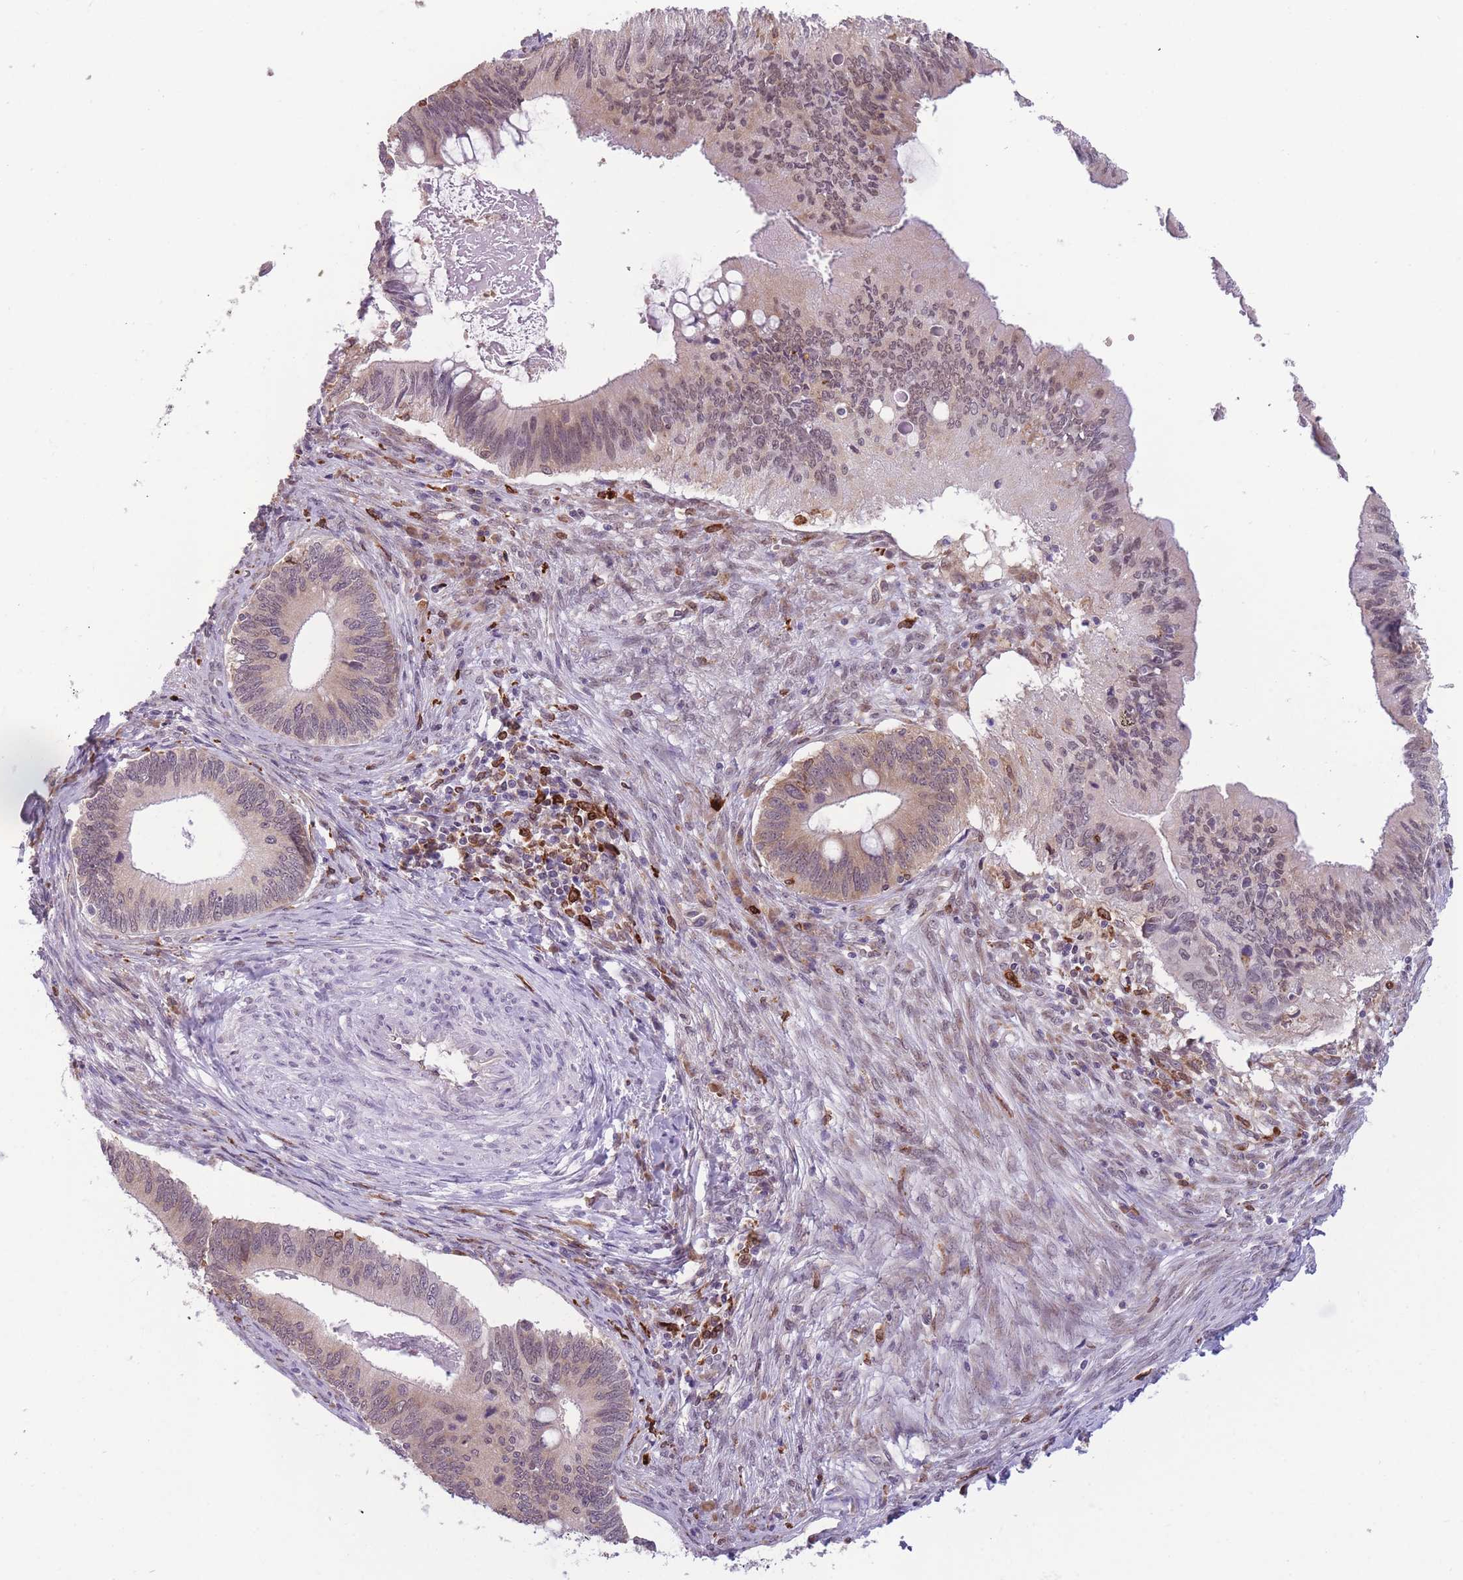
{"staining": {"intensity": "weak", "quantity": "25%-75%", "location": "cytoplasmic/membranous,nuclear"}, "tissue": "cervical cancer", "cell_type": "Tumor cells", "image_type": "cancer", "snomed": [{"axis": "morphology", "description": "Adenocarcinoma, NOS"}, {"axis": "topography", "description": "Cervix"}], "caption": "Protein staining of cervical adenocarcinoma tissue displays weak cytoplasmic/membranous and nuclear positivity in approximately 25%-75% of tumor cells. Using DAB (3,3'-diaminobenzidine) (brown) and hematoxylin (blue) stains, captured at high magnification using brightfield microscopy.", "gene": "TMEM121", "patient": {"sex": "female", "age": 42}}